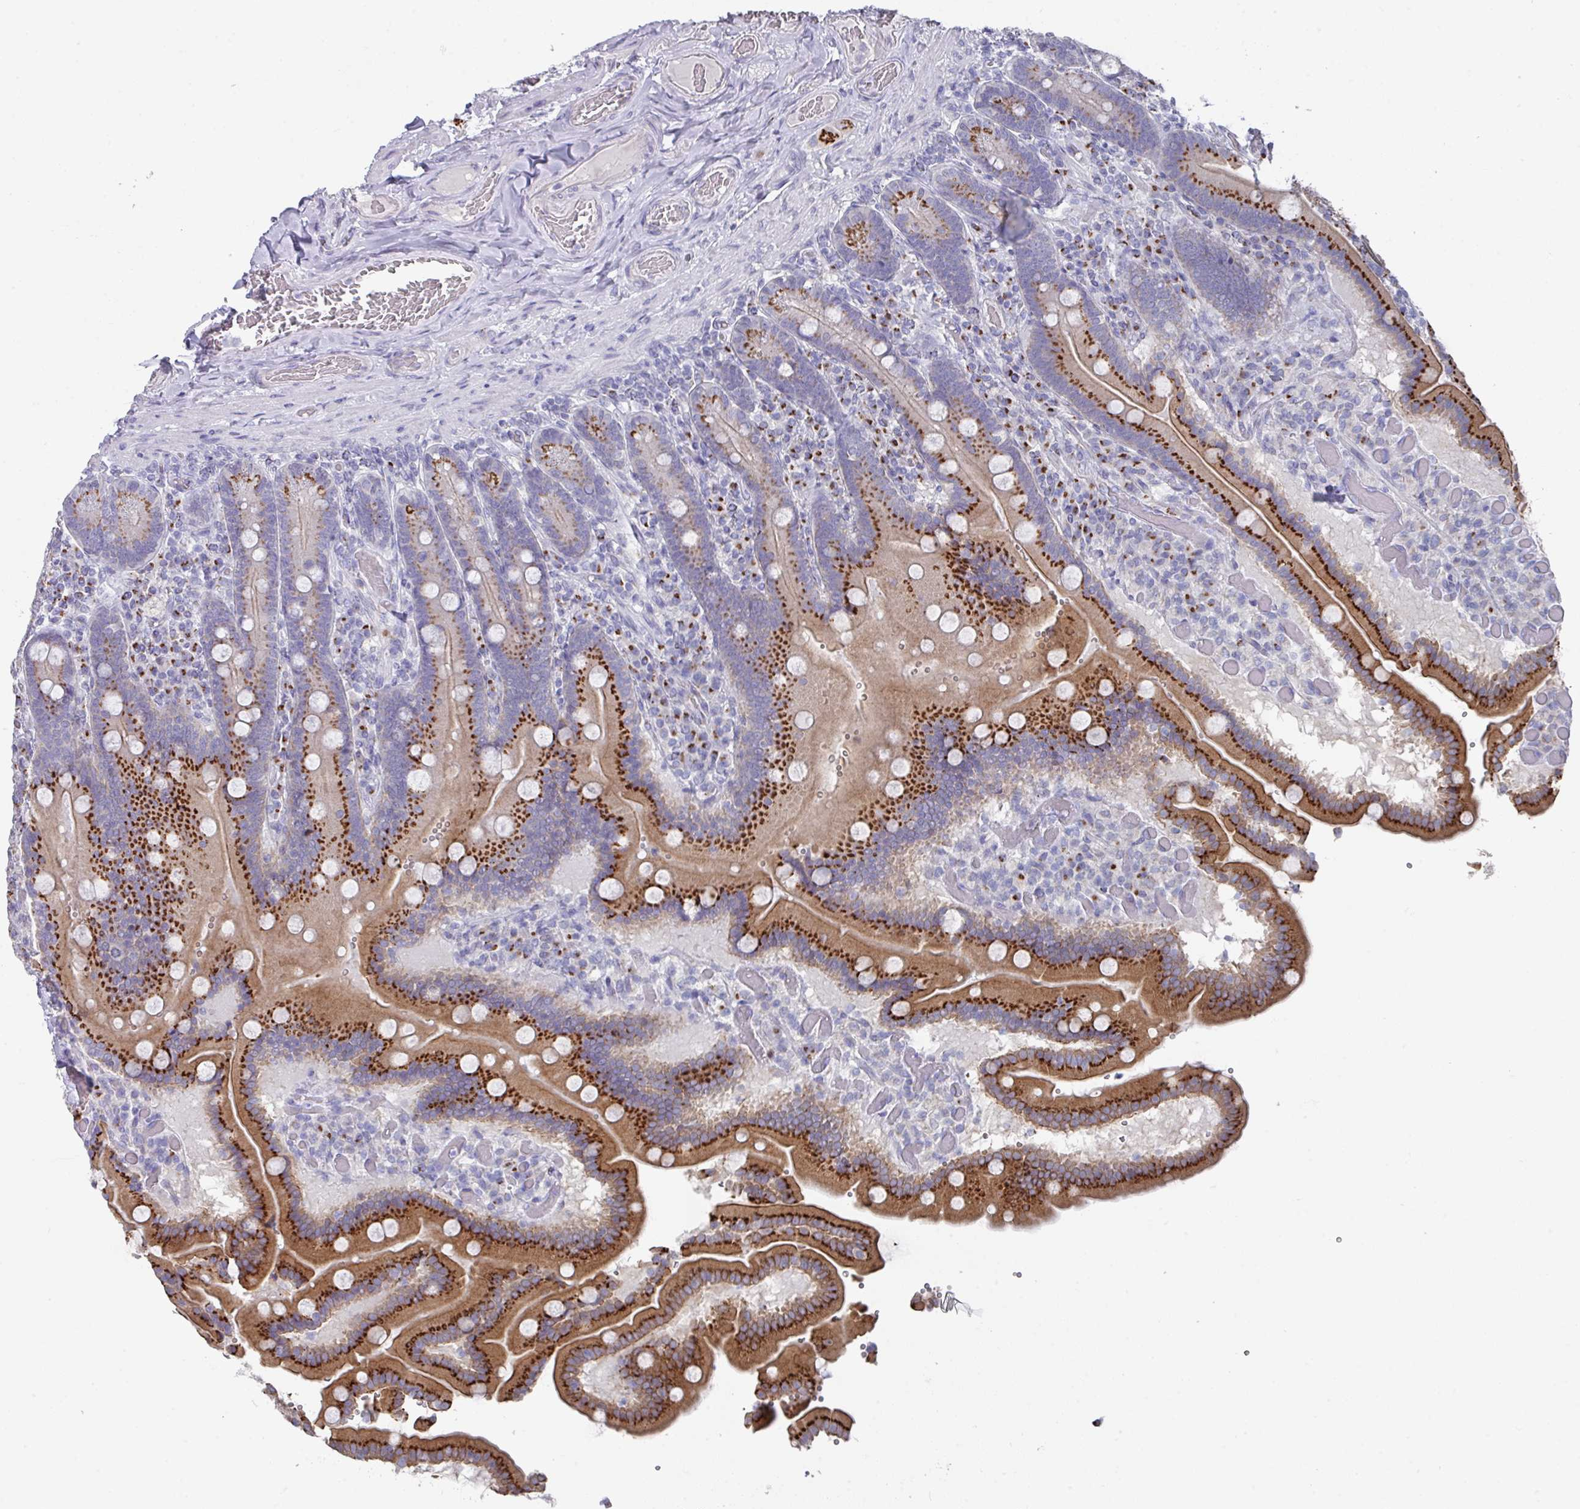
{"staining": {"intensity": "strong", "quantity": "25%-75%", "location": "cytoplasmic/membranous"}, "tissue": "duodenum", "cell_type": "Glandular cells", "image_type": "normal", "snomed": [{"axis": "morphology", "description": "Normal tissue, NOS"}, {"axis": "topography", "description": "Duodenum"}], "caption": "Immunohistochemistry (IHC) histopathology image of unremarkable duodenum: duodenum stained using IHC exhibits high levels of strong protein expression localized specifically in the cytoplasmic/membranous of glandular cells, appearing as a cytoplasmic/membranous brown color.", "gene": "VKORC1L1", "patient": {"sex": "female", "age": 62}}